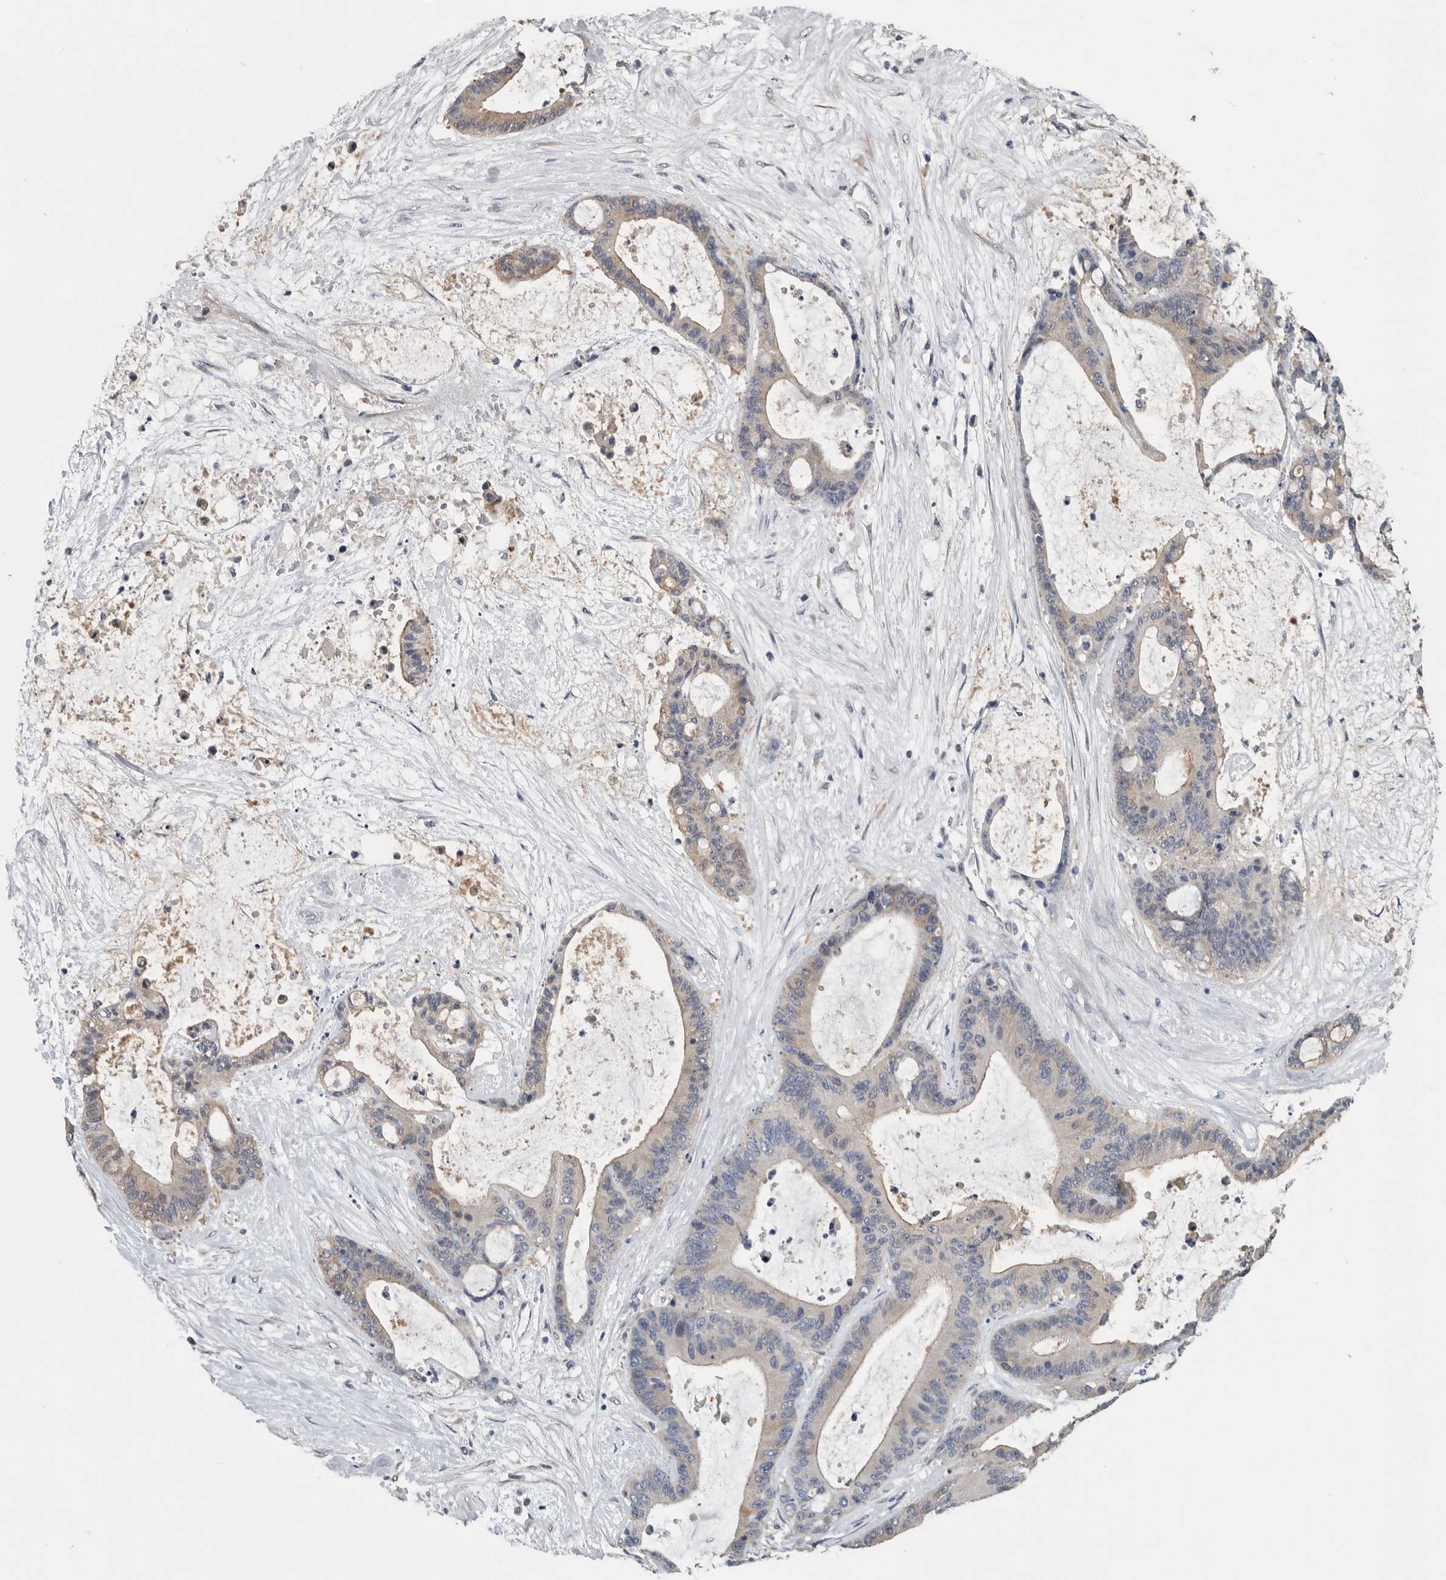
{"staining": {"intensity": "negative", "quantity": "none", "location": "none"}, "tissue": "liver cancer", "cell_type": "Tumor cells", "image_type": "cancer", "snomed": [{"axis": "morphology", "description": "Cholangiocarcinoma"}, {"axis": "topography", "description": "Liver"}], "caption": "This is an immunohistochemistry (IHC) micrograph of liver cholangiocarcinoma. There is no staining in tumor cells.", "gene": "PDCD4", "patient": {"sex": "female", "age": 73}}